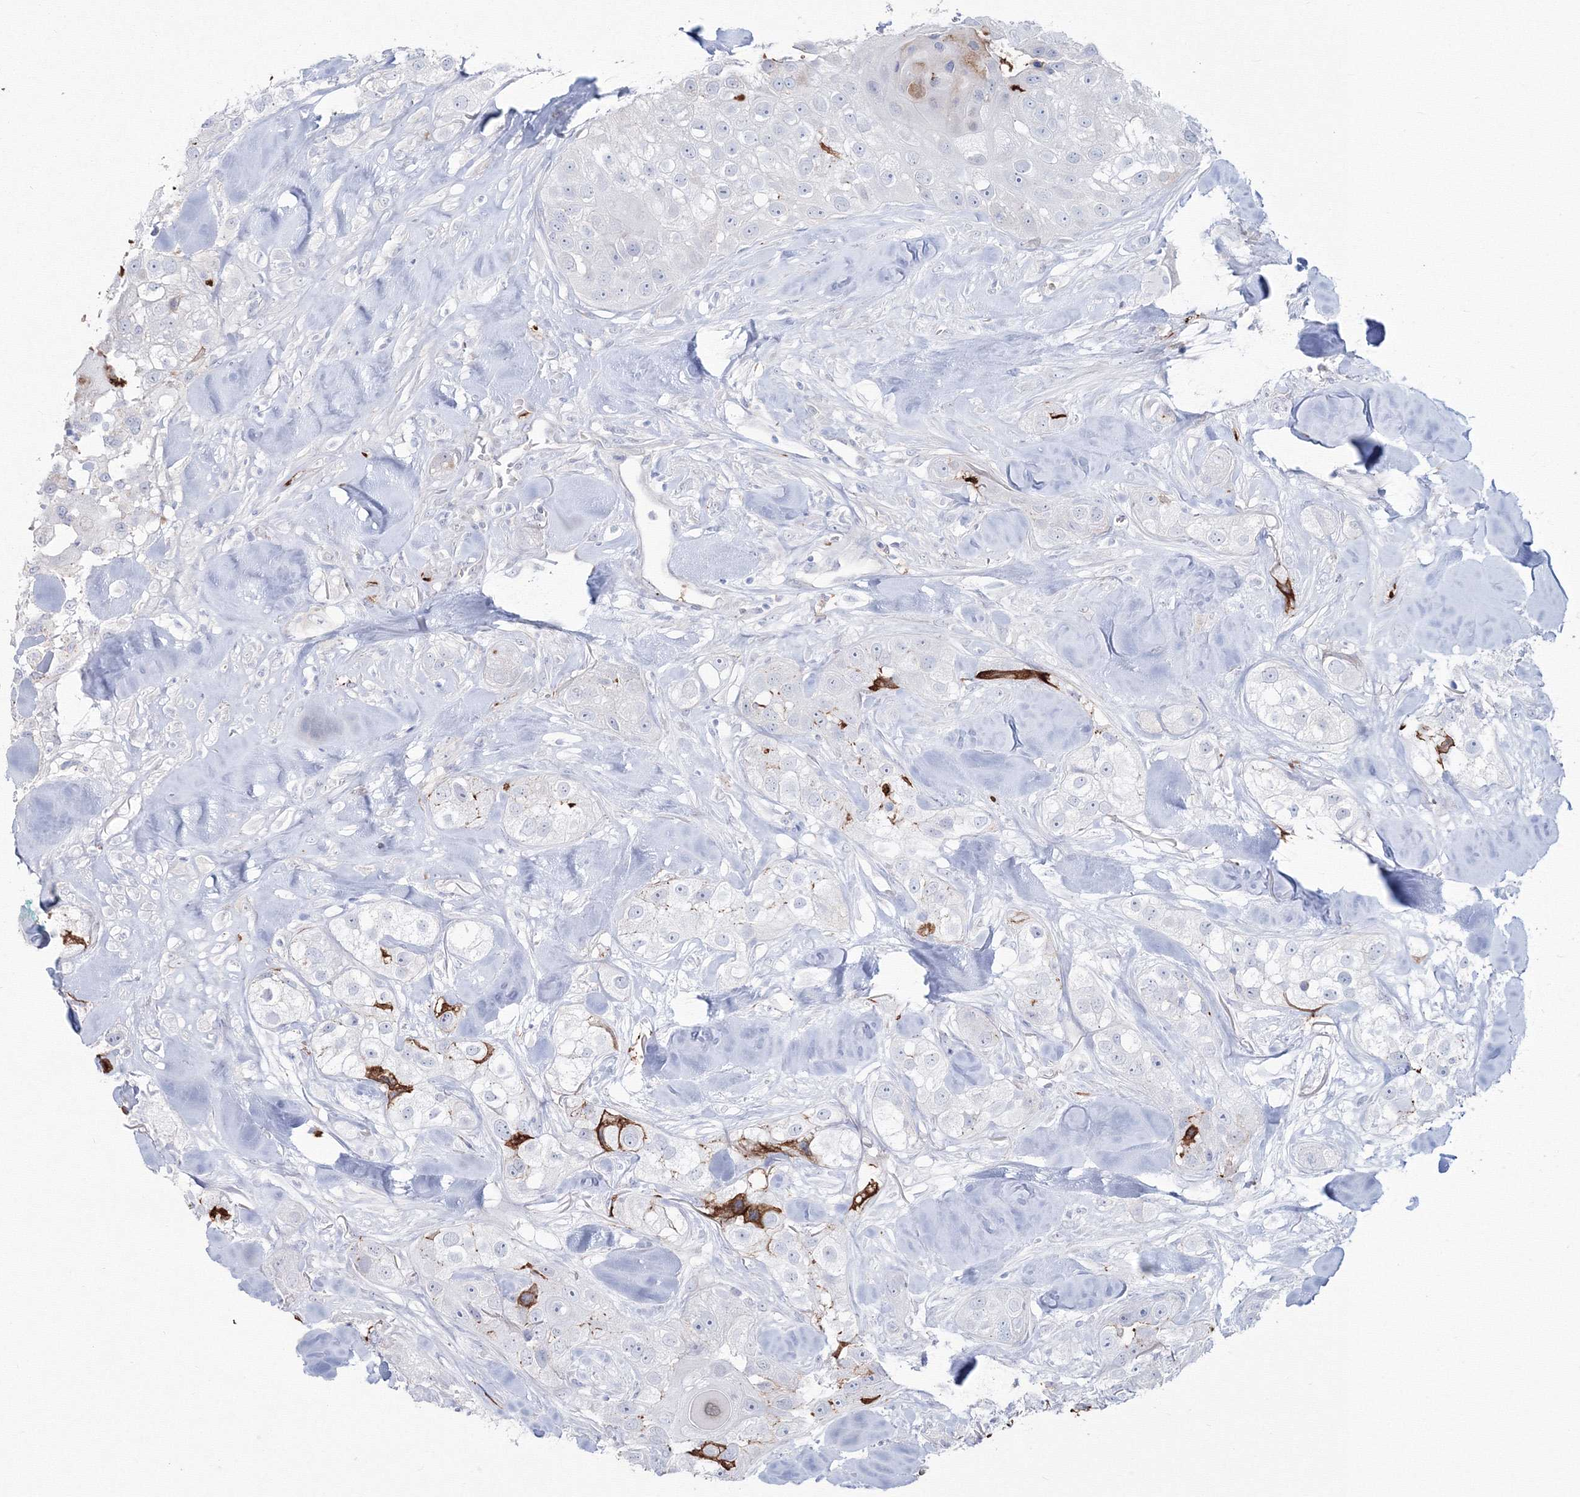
{"staining": {"intensity": "negative", "quantity": "none", "location": "none"}, "tissue": "head and neck cancer", "cell_type": "Tumor cells", "image_type": "cancer", "snomed": [{"axis": "morphology", "description": "Normal tissue, NOS"}, {"axis": "morphology", "description": "Squamous cell carcinoma, NOS"}, {"axis": "topography", "description": "Skeletal muscle"}, {"axis": "topography", "description": "Head-Neck"}], "caption": "This micrograph is of head and neck squamous cell carcinoma stained with IHC to label a protein in brown with the nuclei are counter-stained blue. There is no positivity in tumor cells. (Stains: DAB (3,3'-diaminobenzidine) IHC with hematoxylin counter stain, Microscopy: brightfield microscopy at high magnification).", "gene": "HYAL2", "patient": {"sex": "male", "age": 51}}